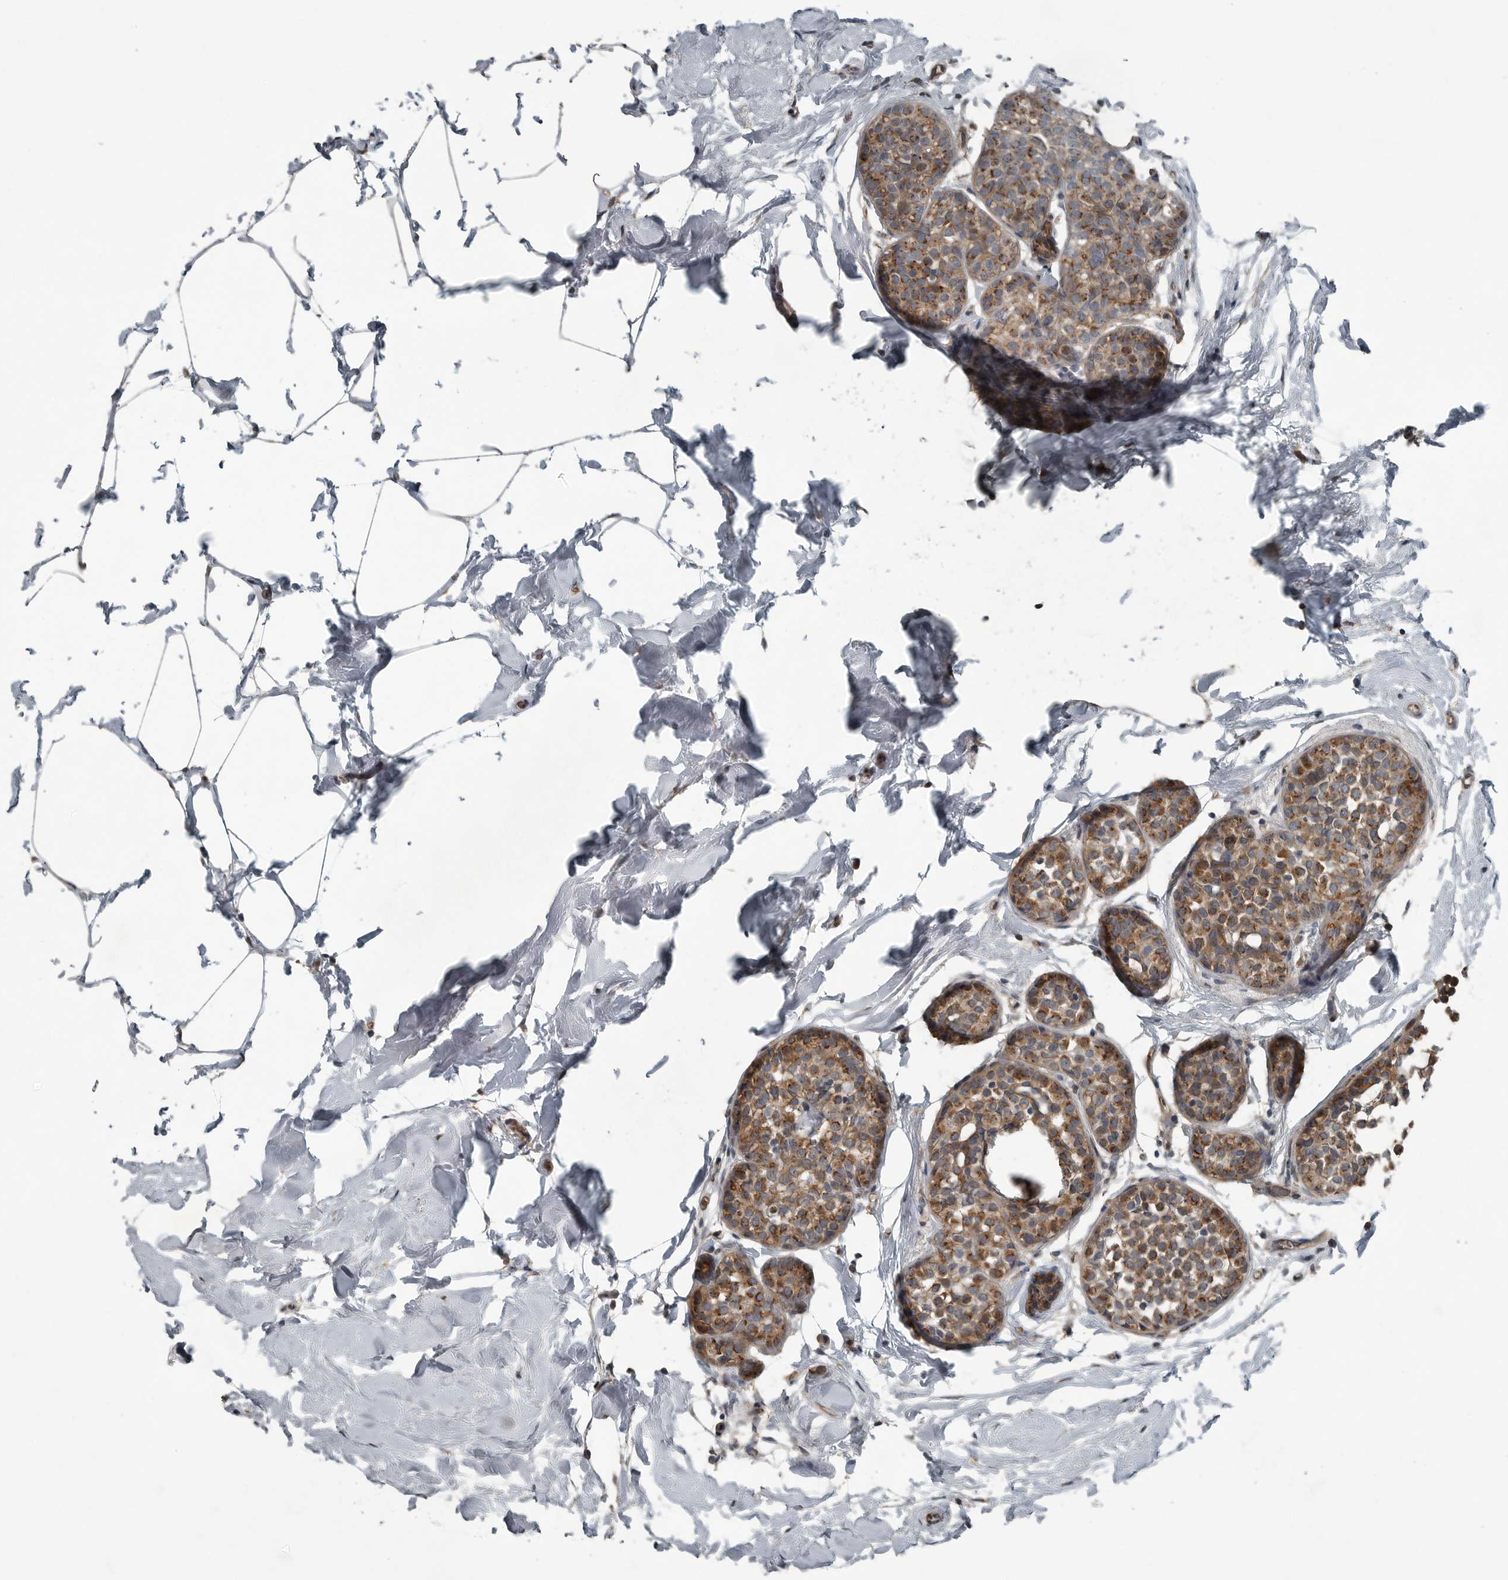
{"staining": {"intensity": "moderate", "quantity": ">75%", "location": "cytoplasmic/membranous"}, "tissue": "breast cancer", "cell_type": "Tumor cells", "image_type": "cancer", "snomed": [{"axis": "morphology", "description": "Duct carcinoma"}, {"axis": "topography", "description": "Breast"}], "caption": "Breast cancer stained with DAB (3,3'-diaminobenzidine) immunohistochemistry shows medium levels of moderate cytoplasmic/membranous expression in about >75% of tumor cells.", "gene": "ZNF345", "patient": {"sex": "female", "age": 55}}